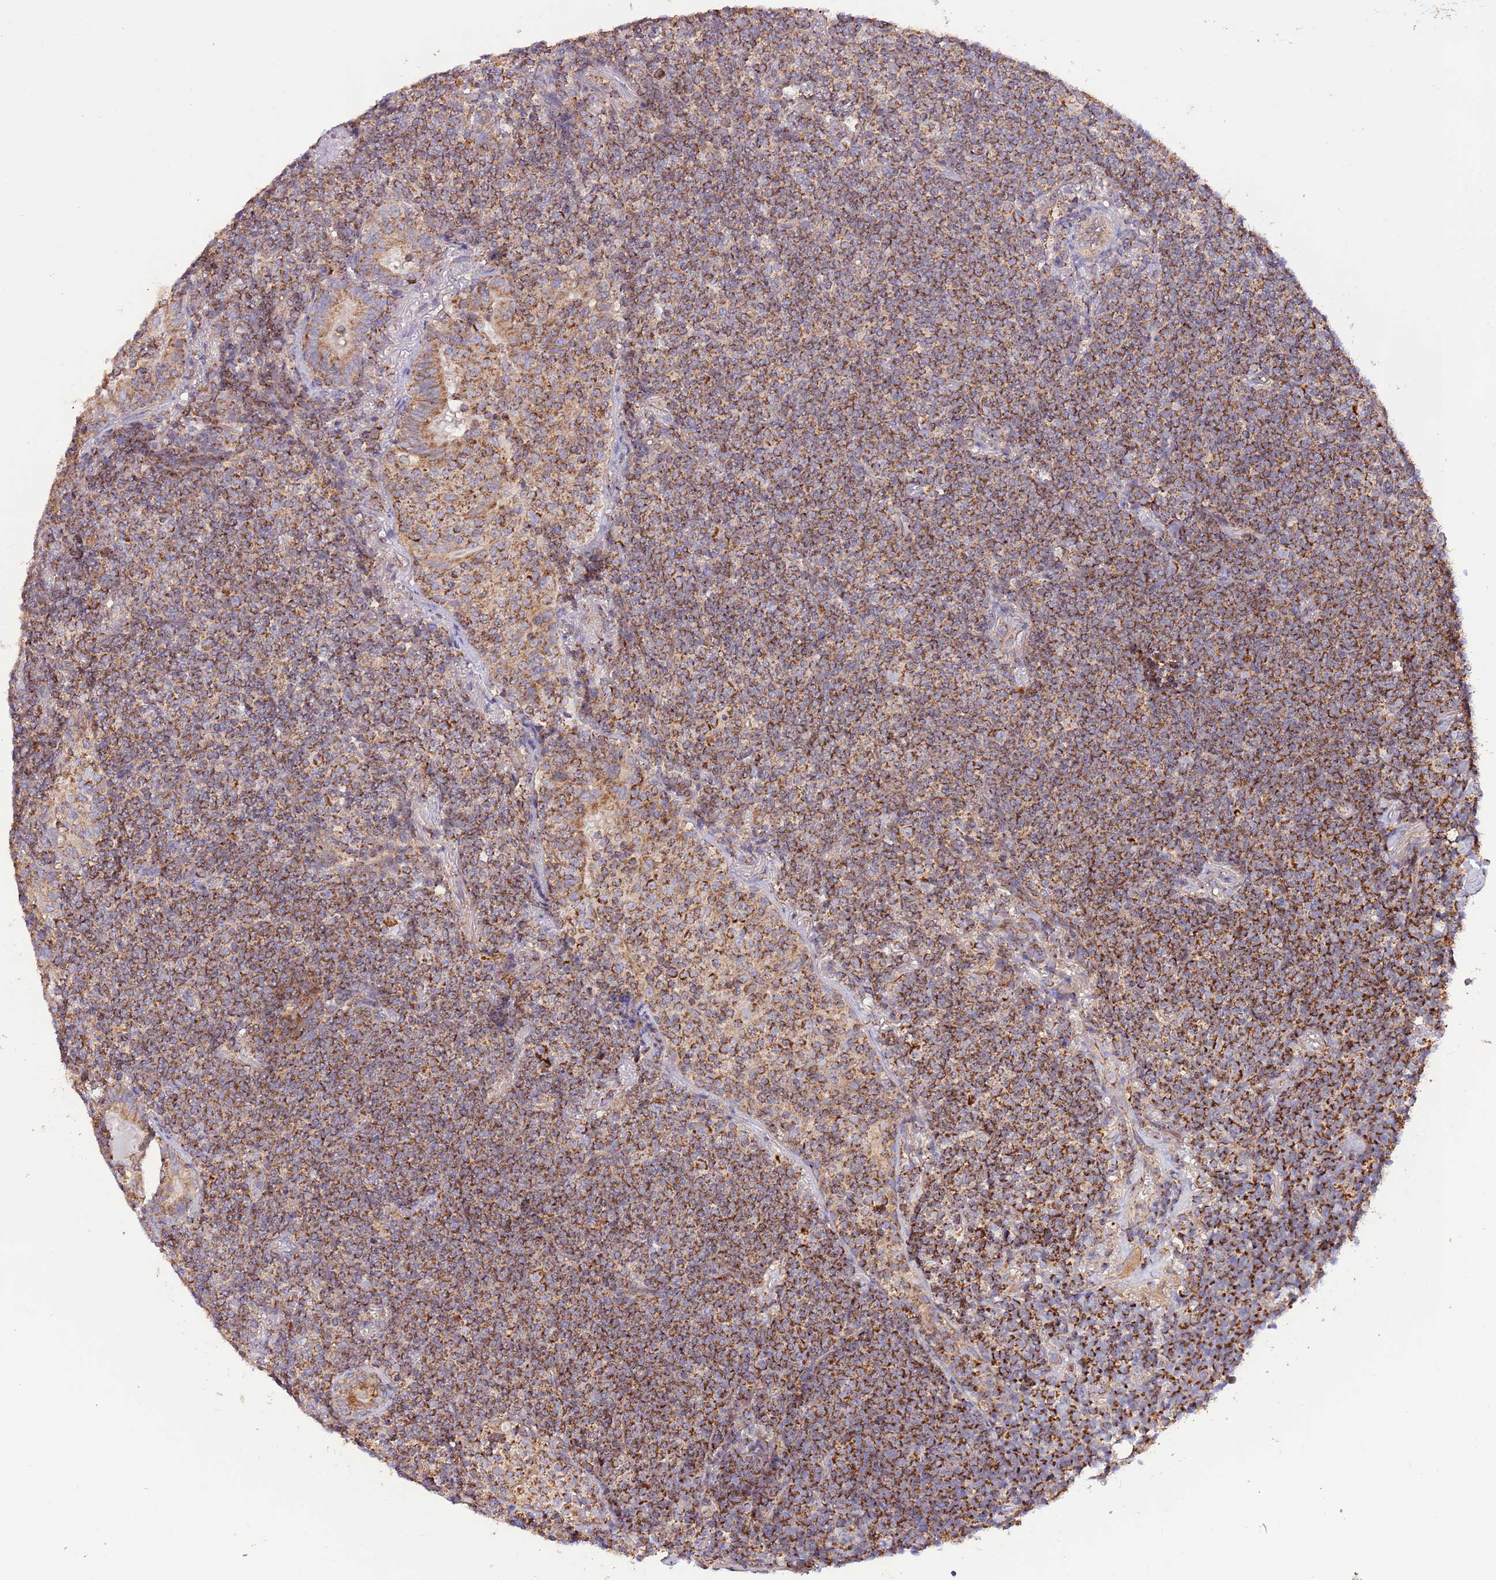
{"staining": {"intensity": "strong", "quantity": ">75%", "location": "cytoplasmic/membranous"}, "tissue": "lymphoma", "cell_type": "Tumor cells", "image_type": "cancer", "snomed": [{"axis": "morphology", "description": "Malignant lymphoma, non-Hodgkin's type, Low grade"}, {"axis": "topography", "description": "Lung"}], "caption": "IHC photomicrograph of neoplastic tissue: malignant lymphoma, non-Hodgkin's type (low-grade) stained using immunohistochemistry (IHC) demonstrates high levels of strong protein expression localized specifically in the cytoplasmic/membranous of tumor cells, appearing as a cytoplasmic/membranous brown color.", "gene": "DNAJA3", "patient": {"sex": "female", "age": 71}}